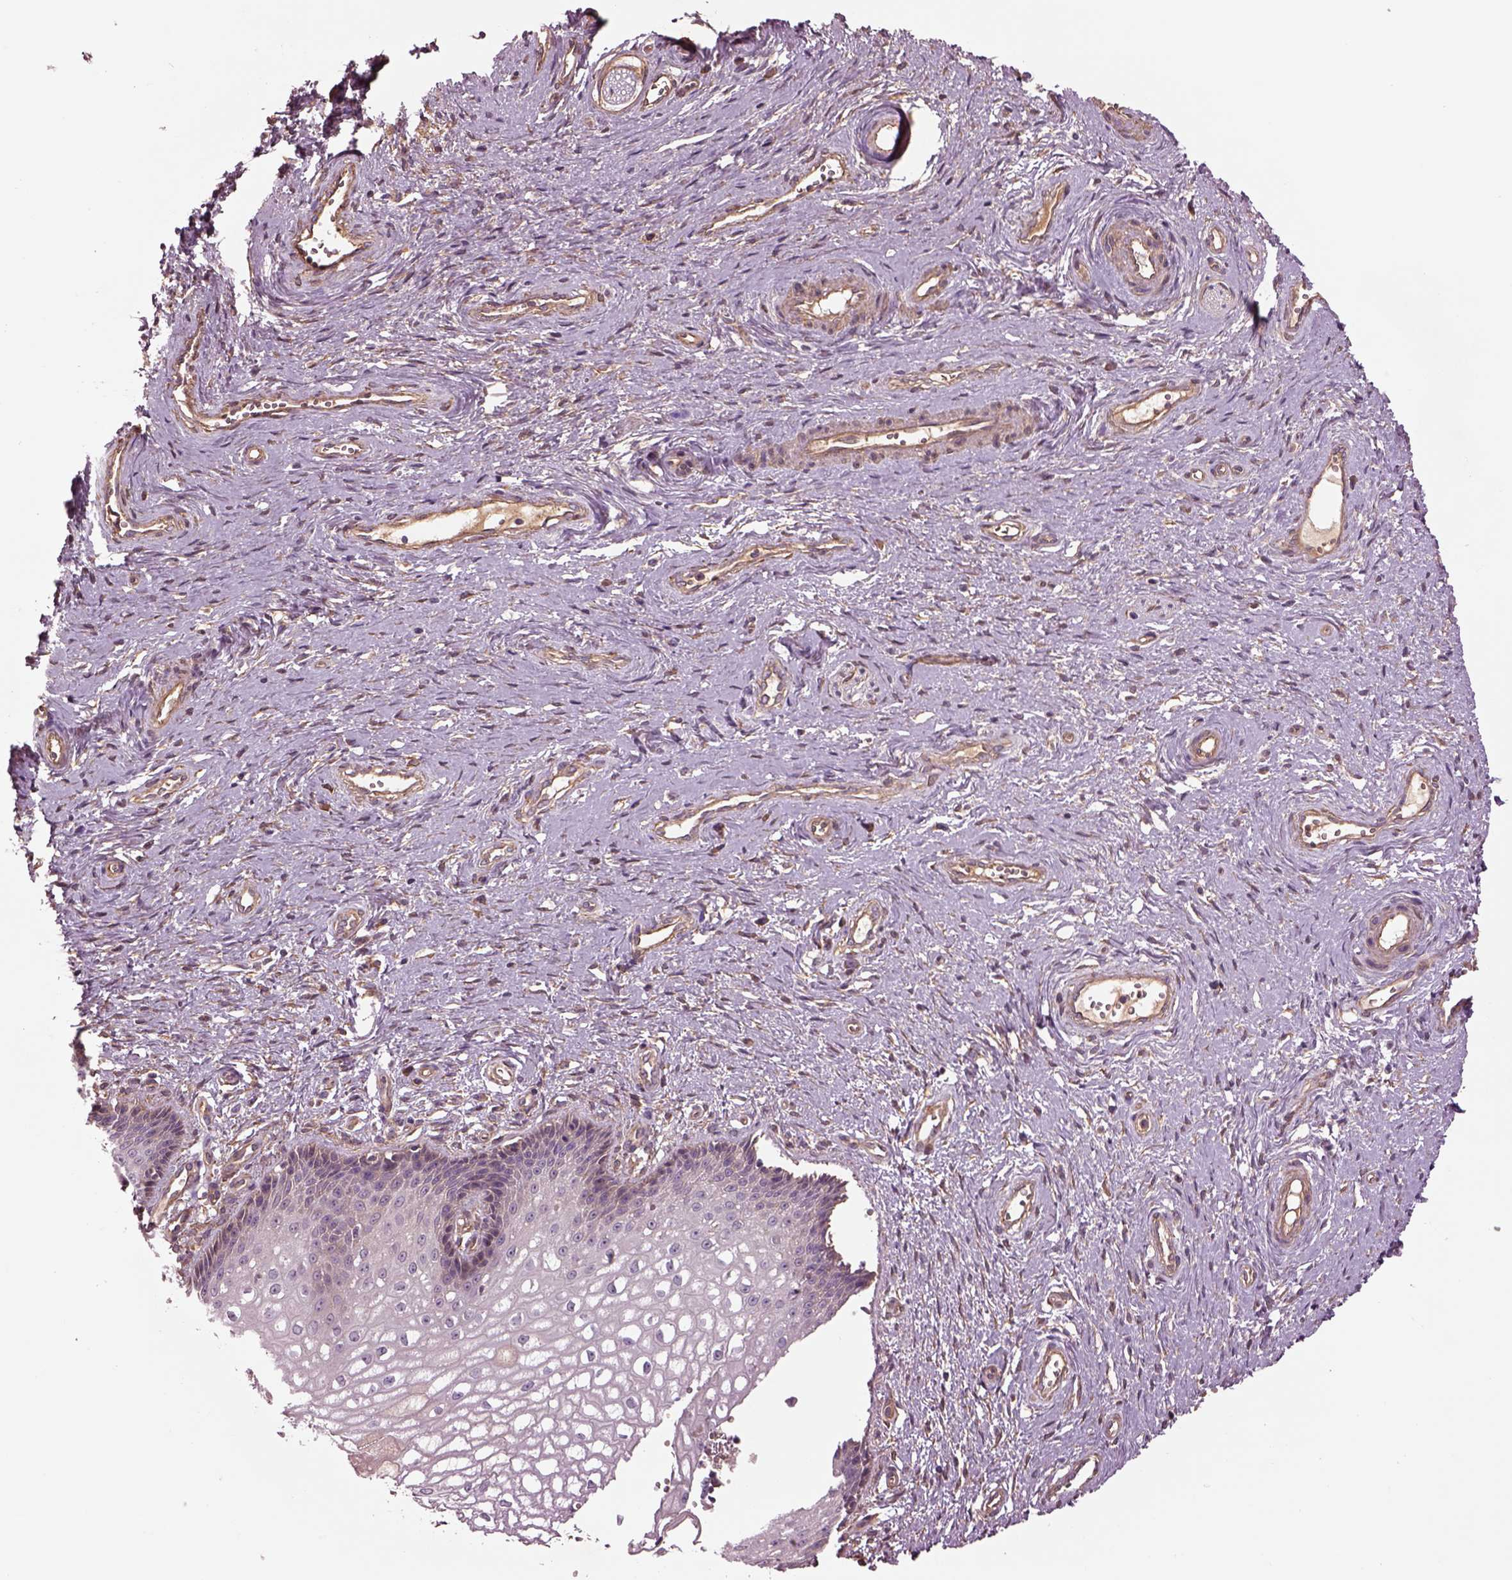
{"staining": {"intensity": "negative", "quantity": "none", "location": "none"}, "tissue": "cervical cancer", "cell_type": "Tumor cells", "image_type": "cancer", "snomed": [{"axis": "morphology", "description": "Squamous cell carcinoma, NOS"}, {"axis": "topography", "description": "Cervix"}], "caption": "IHC photomicrograph of neoplastic tissue: human cervical cancer (squamous cell carcinoma) stained with DAB (3,3'-diaminobenzidine) shows no significant protein positivity in tumor cells.", "gene": "HTR1B", "patient": {"sex": "female", "age": 30}}